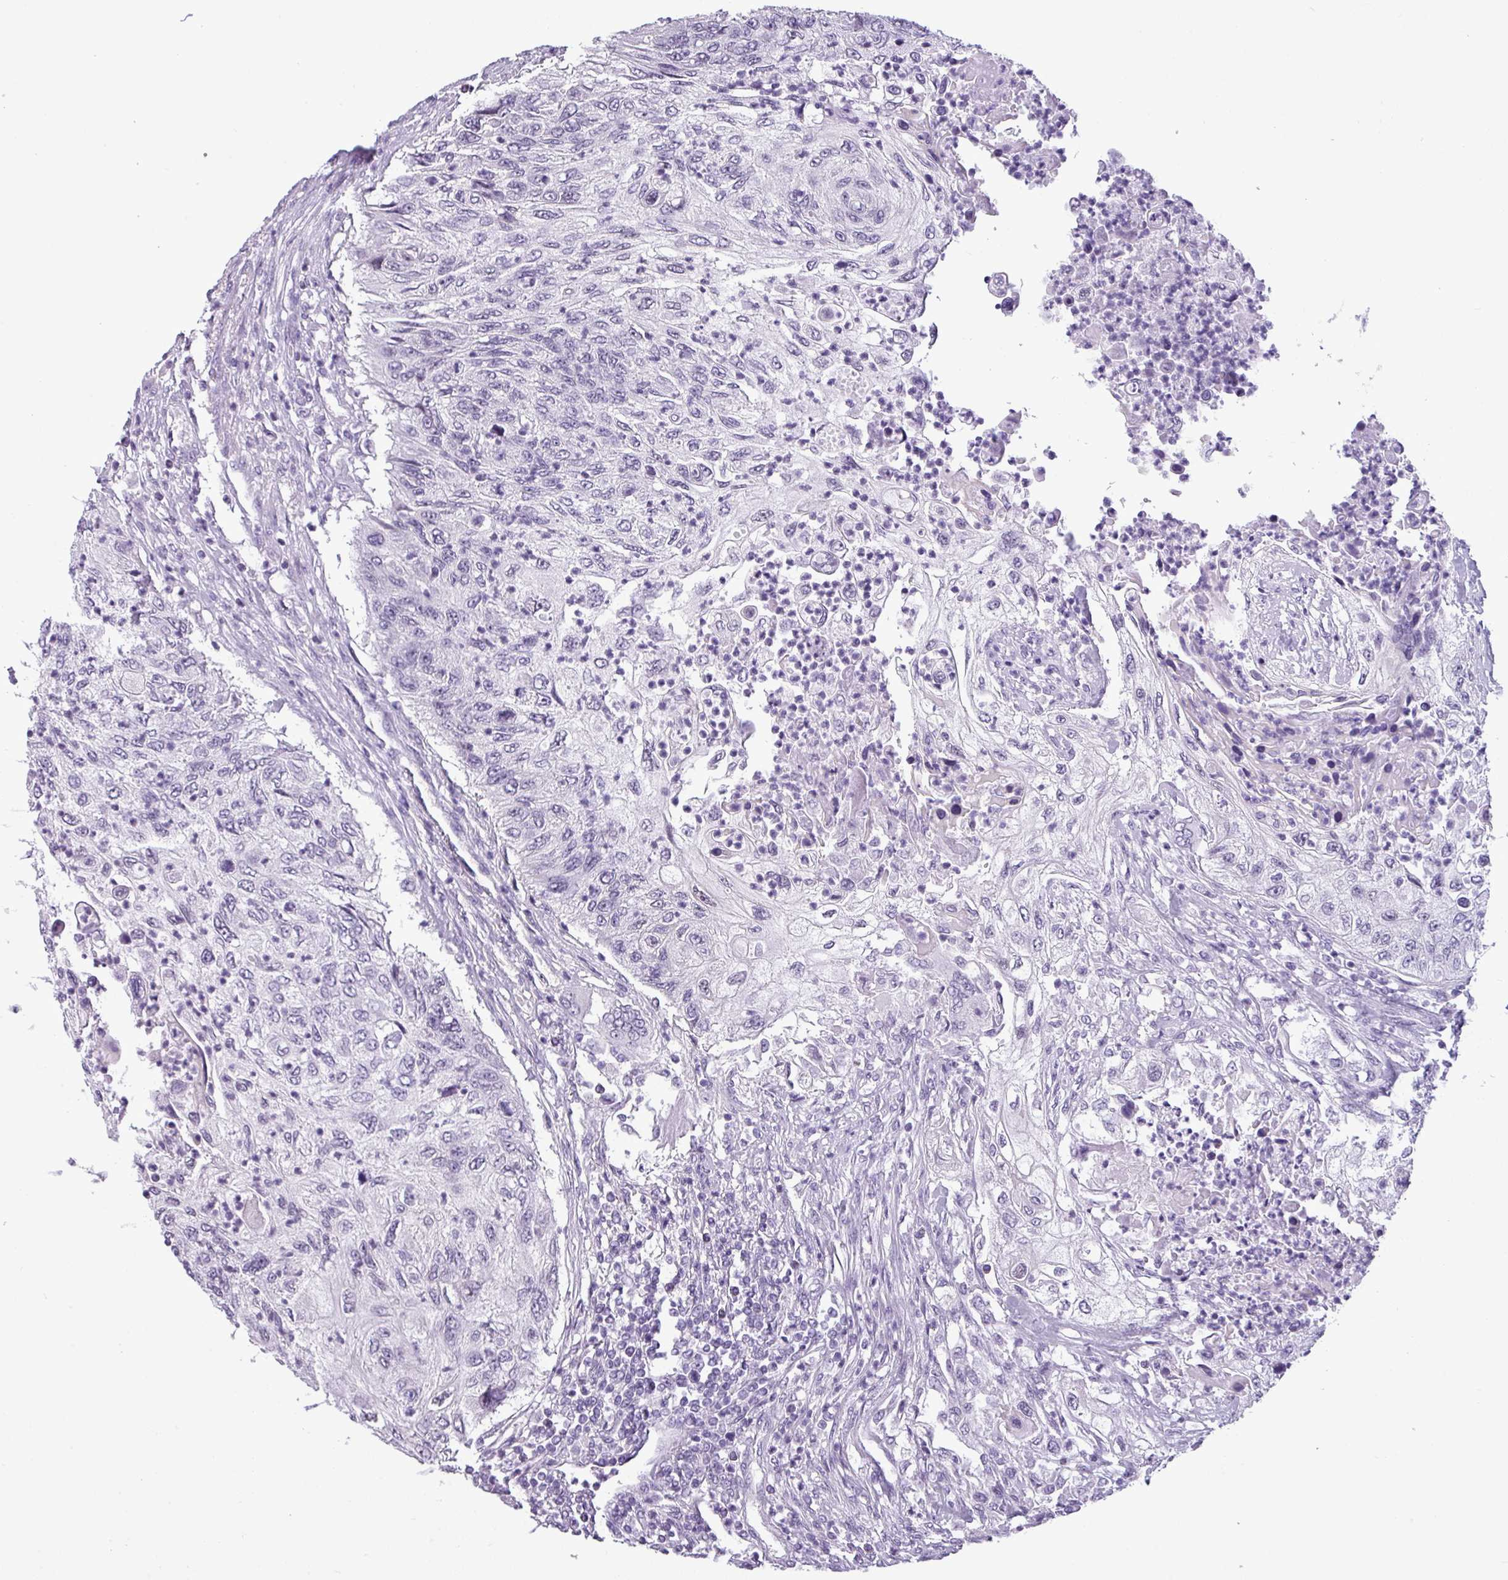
{"staining": {"intensity": "negative", "quantity": "none", "location": "none"}, "tissue": "urothelial cancer", "cell_type": "Tumor cells", "image_type": "cancer", "snomed": [{"axis": "morphology", "description": "Urothelial carcinoma, High grade"}, {"axis": "topography", "description": "Urinary bladder"}], "caption": "This is a micrograph of immunohistochemistry (IHC) staining of urothelial cancer, which shows no expression in tumor cells. (Stains: DAB (3,3'-diaminobenzidine) IHC with hematoxylin counter stain, Microscopy: brightfield microscopy at high magnification).", "gene": "SRGAP1", "patient": {"sex": "female", "age": 60}}